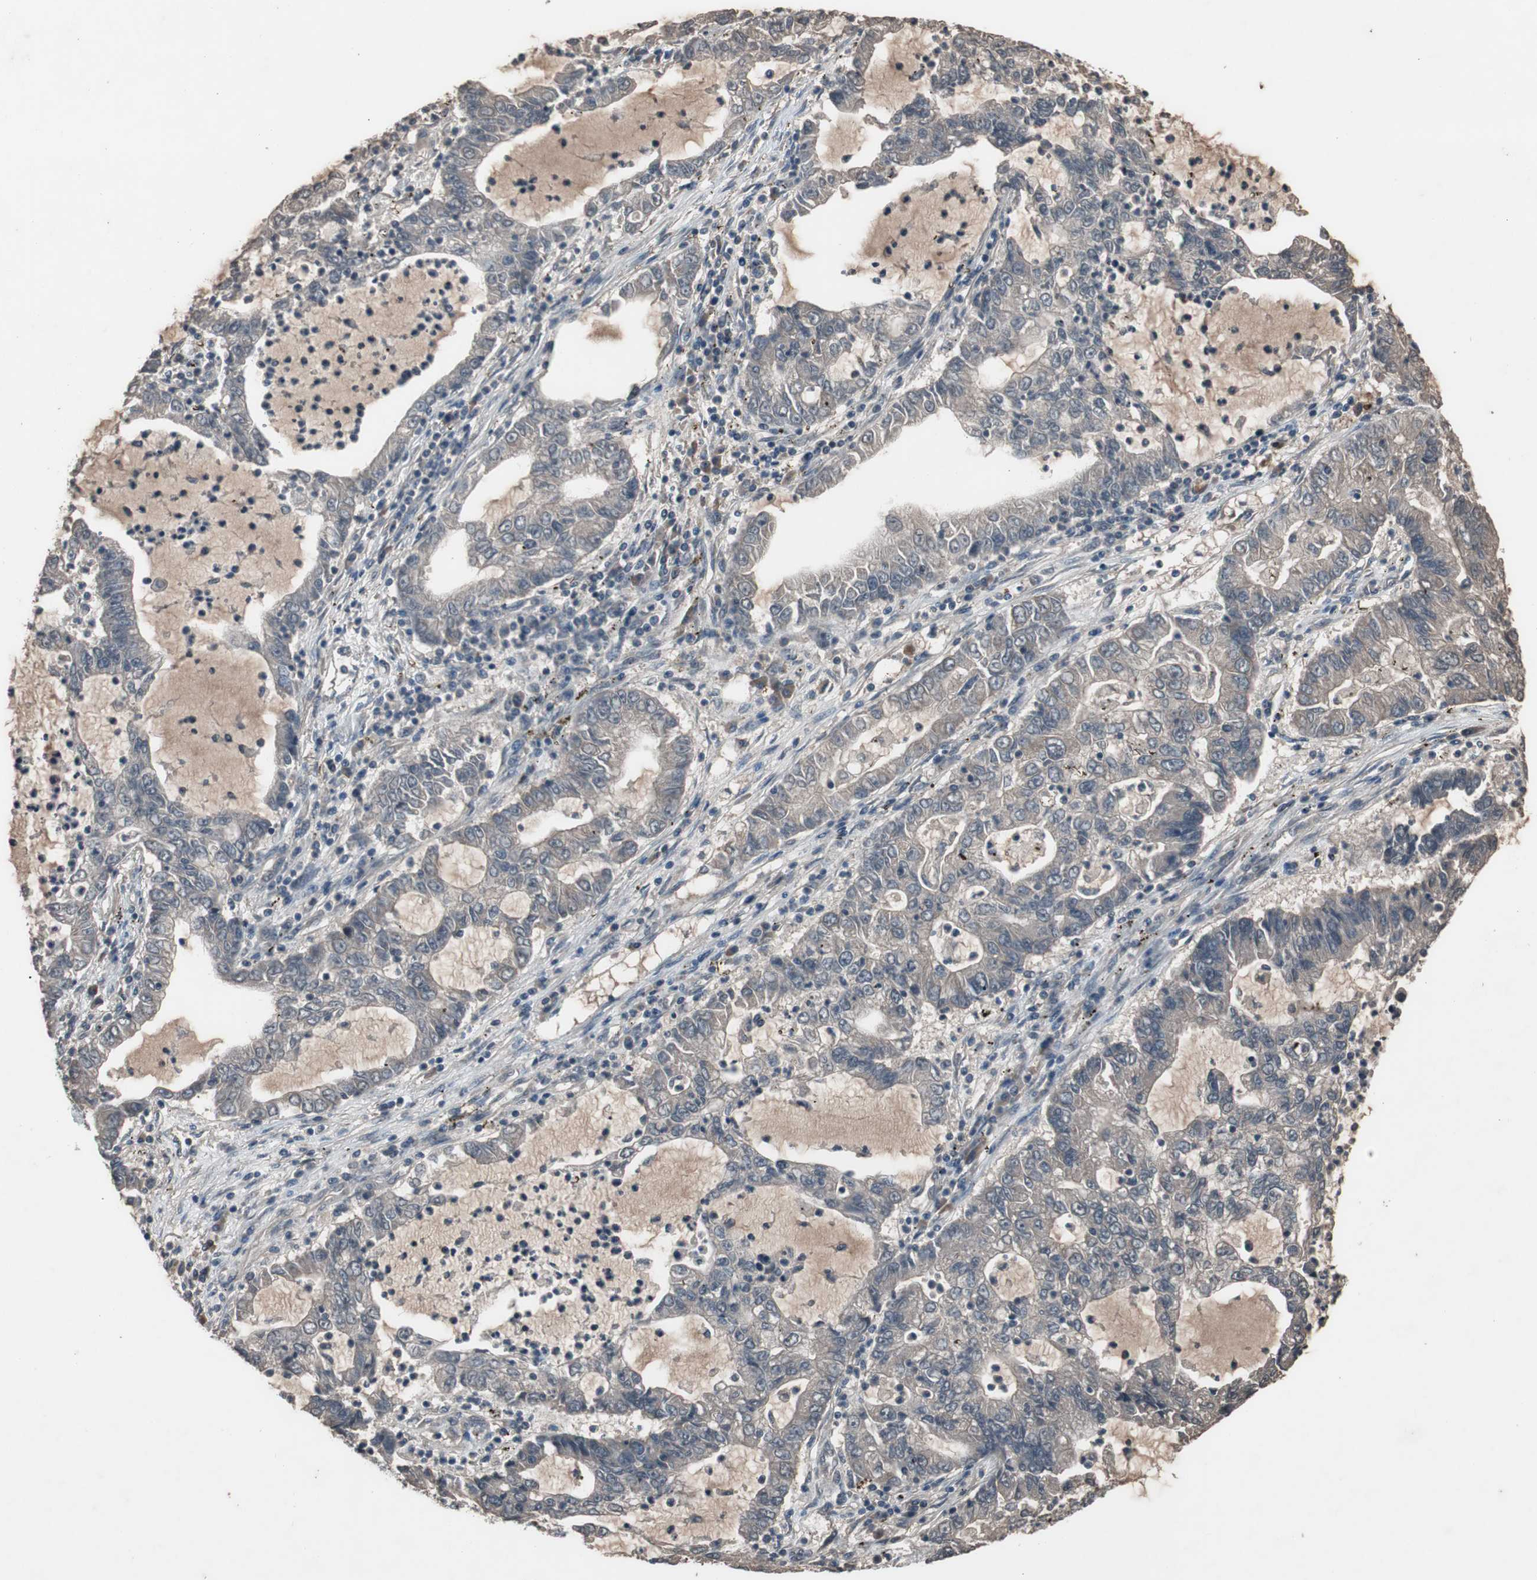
{"staining": {"intensity": "weak", "quantity": ">75%", "location": "cytoplasmic/membranous"}, "tissue": "lung cancer", "cell_type": "Tumor cells", "image_type": "cancer", "snomed": [{"axis": "morphology", "description": "Adenocarcinoma, NOS"}, {"axis": "topography", "description": "Lung"}], "caption": "Human adenocarcinoma (lung) stained with a brown dye demonstrates weak cytoplasmic/membranous positive staining in approximately >75% of tumor cells.", "gene": "NSF", "patient": {"sex": "female", "age": 51}}